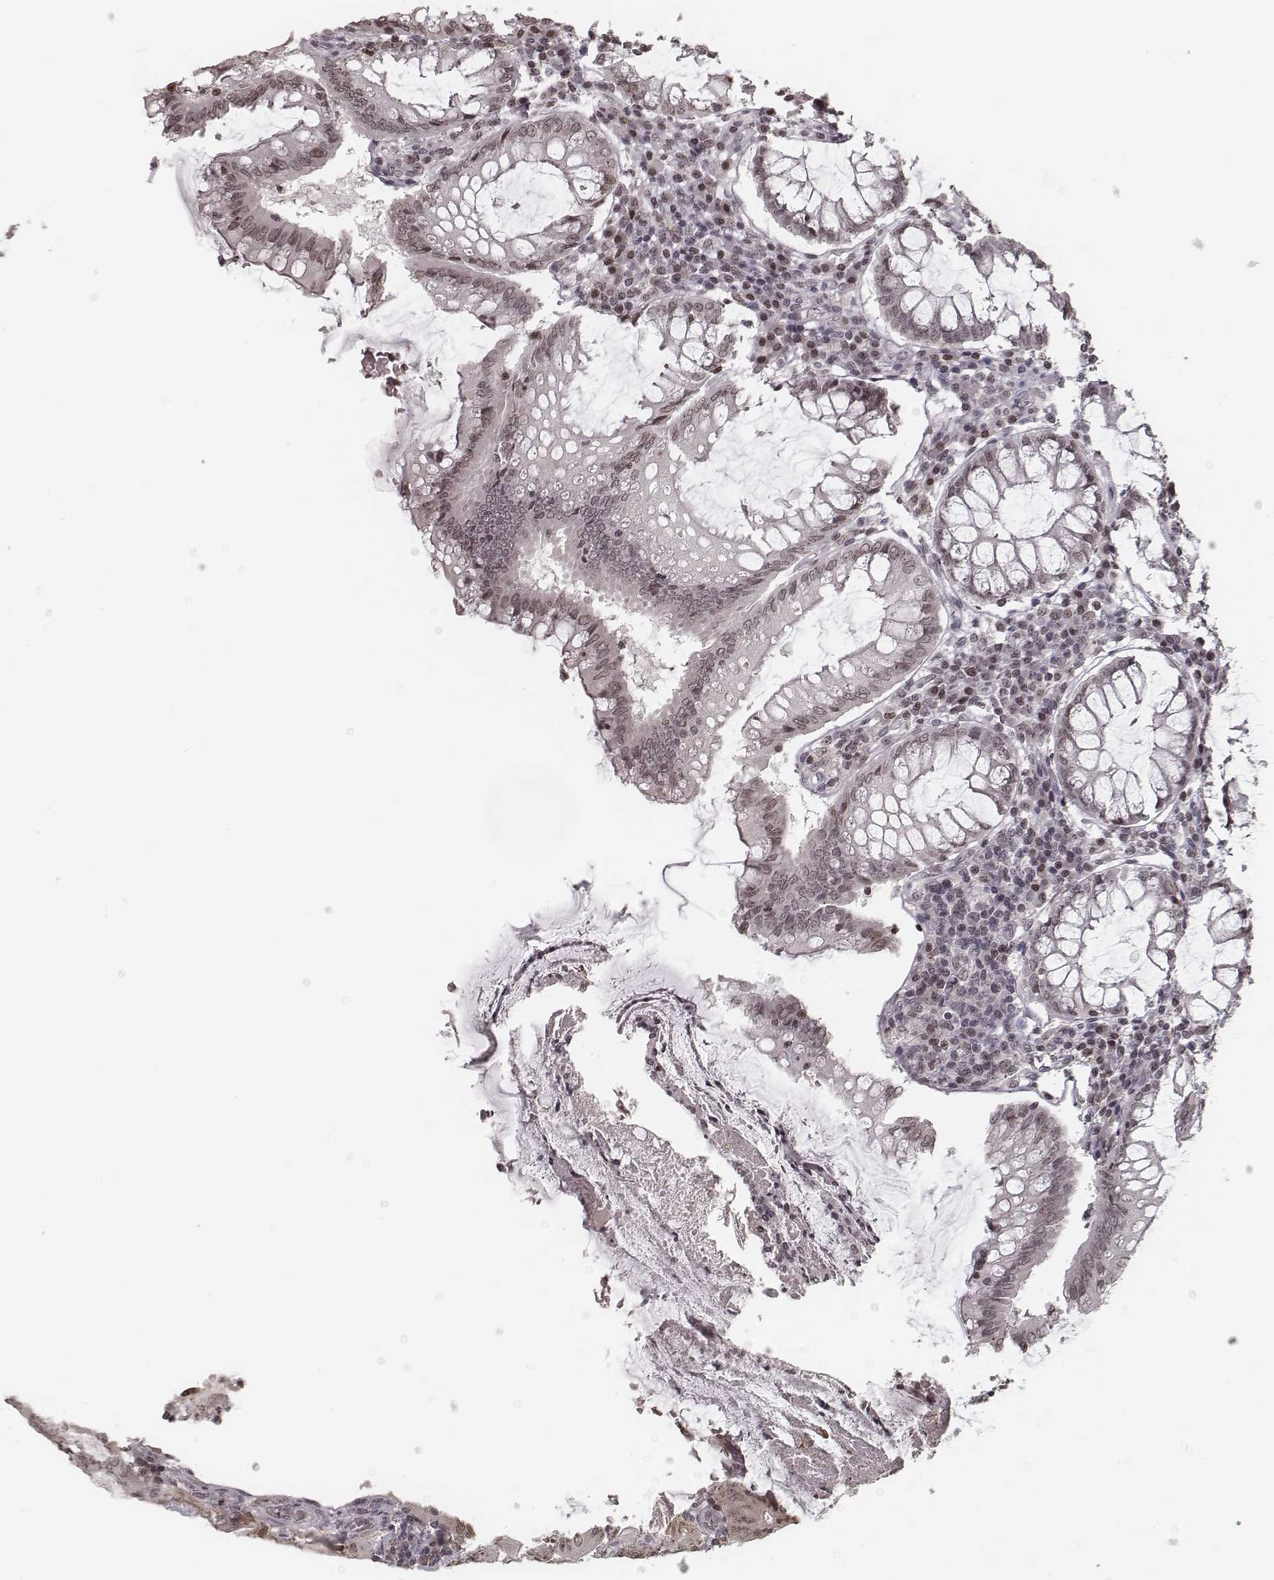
{"staining": {"intensity": "weak", "quantity": "<25%", "location": "nuclear"}, "tissue": "colorectal cancer", "cell_type": "Tumor cells", "image_type": "cancer", "snomed": [{"axis": "morphology", "description": "Adenocarcinoma, NOS"}, {"axis": "topography", "description": "Colon"}], "caption": "A high-resolution micrograph shows IHC staining of colorectal adenocarcinoma, which reveals no significant positivity in tumor cells.", "gene": "HMGA2", "patient": {"sex": "female", "age": 70}}